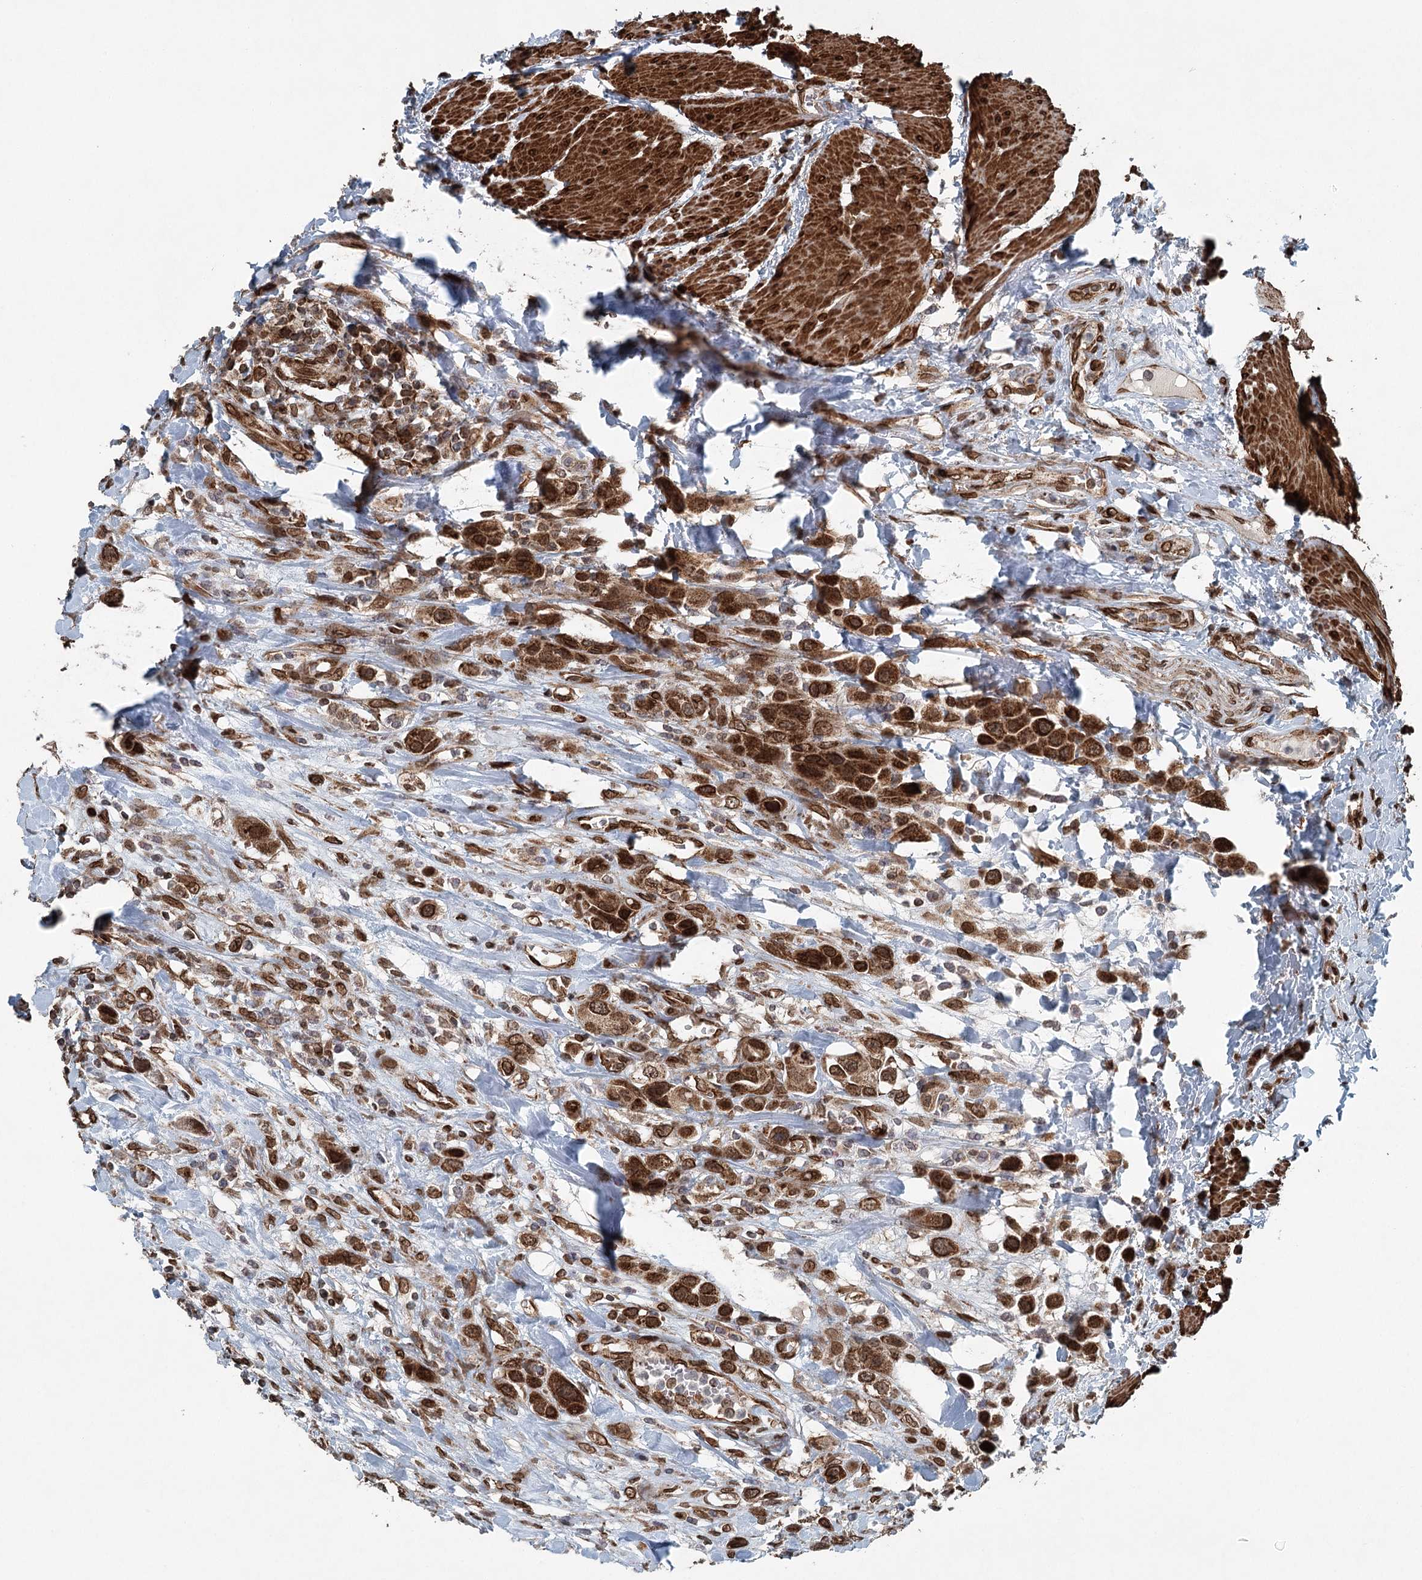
{"staining": {"intensity": "strong", "quantity": ">75%", "location": "cytoplasmic/membranous"}, "tissue": "urothelial cancer", "cell_type": "Tumor cells", "image_type": "cancer", "snomed": [{"axis": "morphology", "description": "Urothelial carcinoma, High grade"}, {"axis": "topography", "description": "Urinary bladder"}], "caption": "A photomicrograph of high-grade urothelial carcinoma stained for a protein displays strong cytoplasmic/membranous brown staining in tumor cells.", "gene": "BCKDHA", "patient": {"sex": "male", "age": 50}}